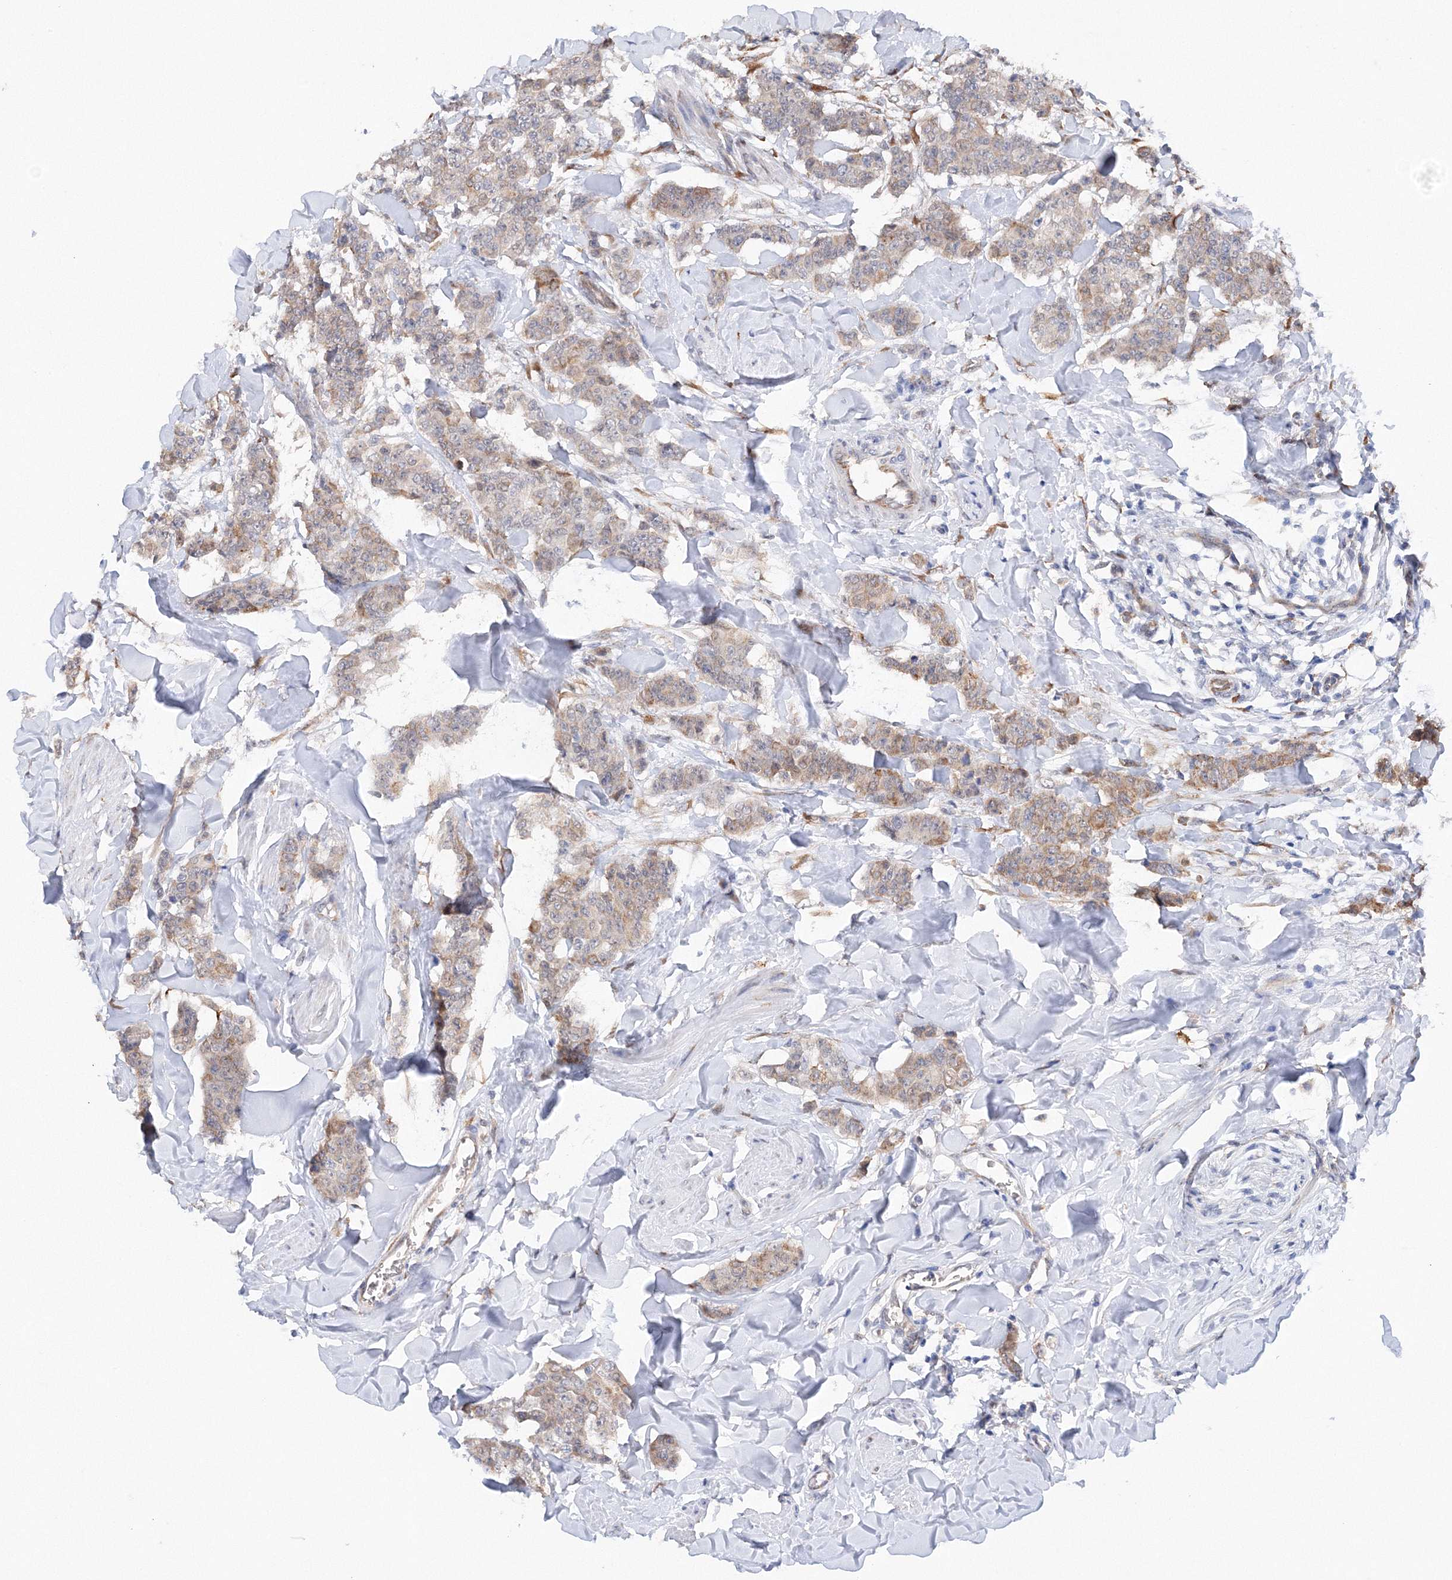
{"staining": {"intensity": "weak", "quantity": "25%-75%", "location": "cytoplasmic/membranous"}, "tissue": "breast cancer", "cell_type": "Tumor cells", "image_type": "cancer", "snomed": [{"axis": "morphology", "description": "Duct carcinoma"}, {"axis": "topography", "description": "Breast"}], "caption": "Protein expression analysis of human invasive ductal carcinoma (breast) reveals weak cytoplasmic/membranous positivity in approximately 25%-75% of tumor cells.", "gene": "DIS3L2", "patient": {"sex": "female", "age": 40}}